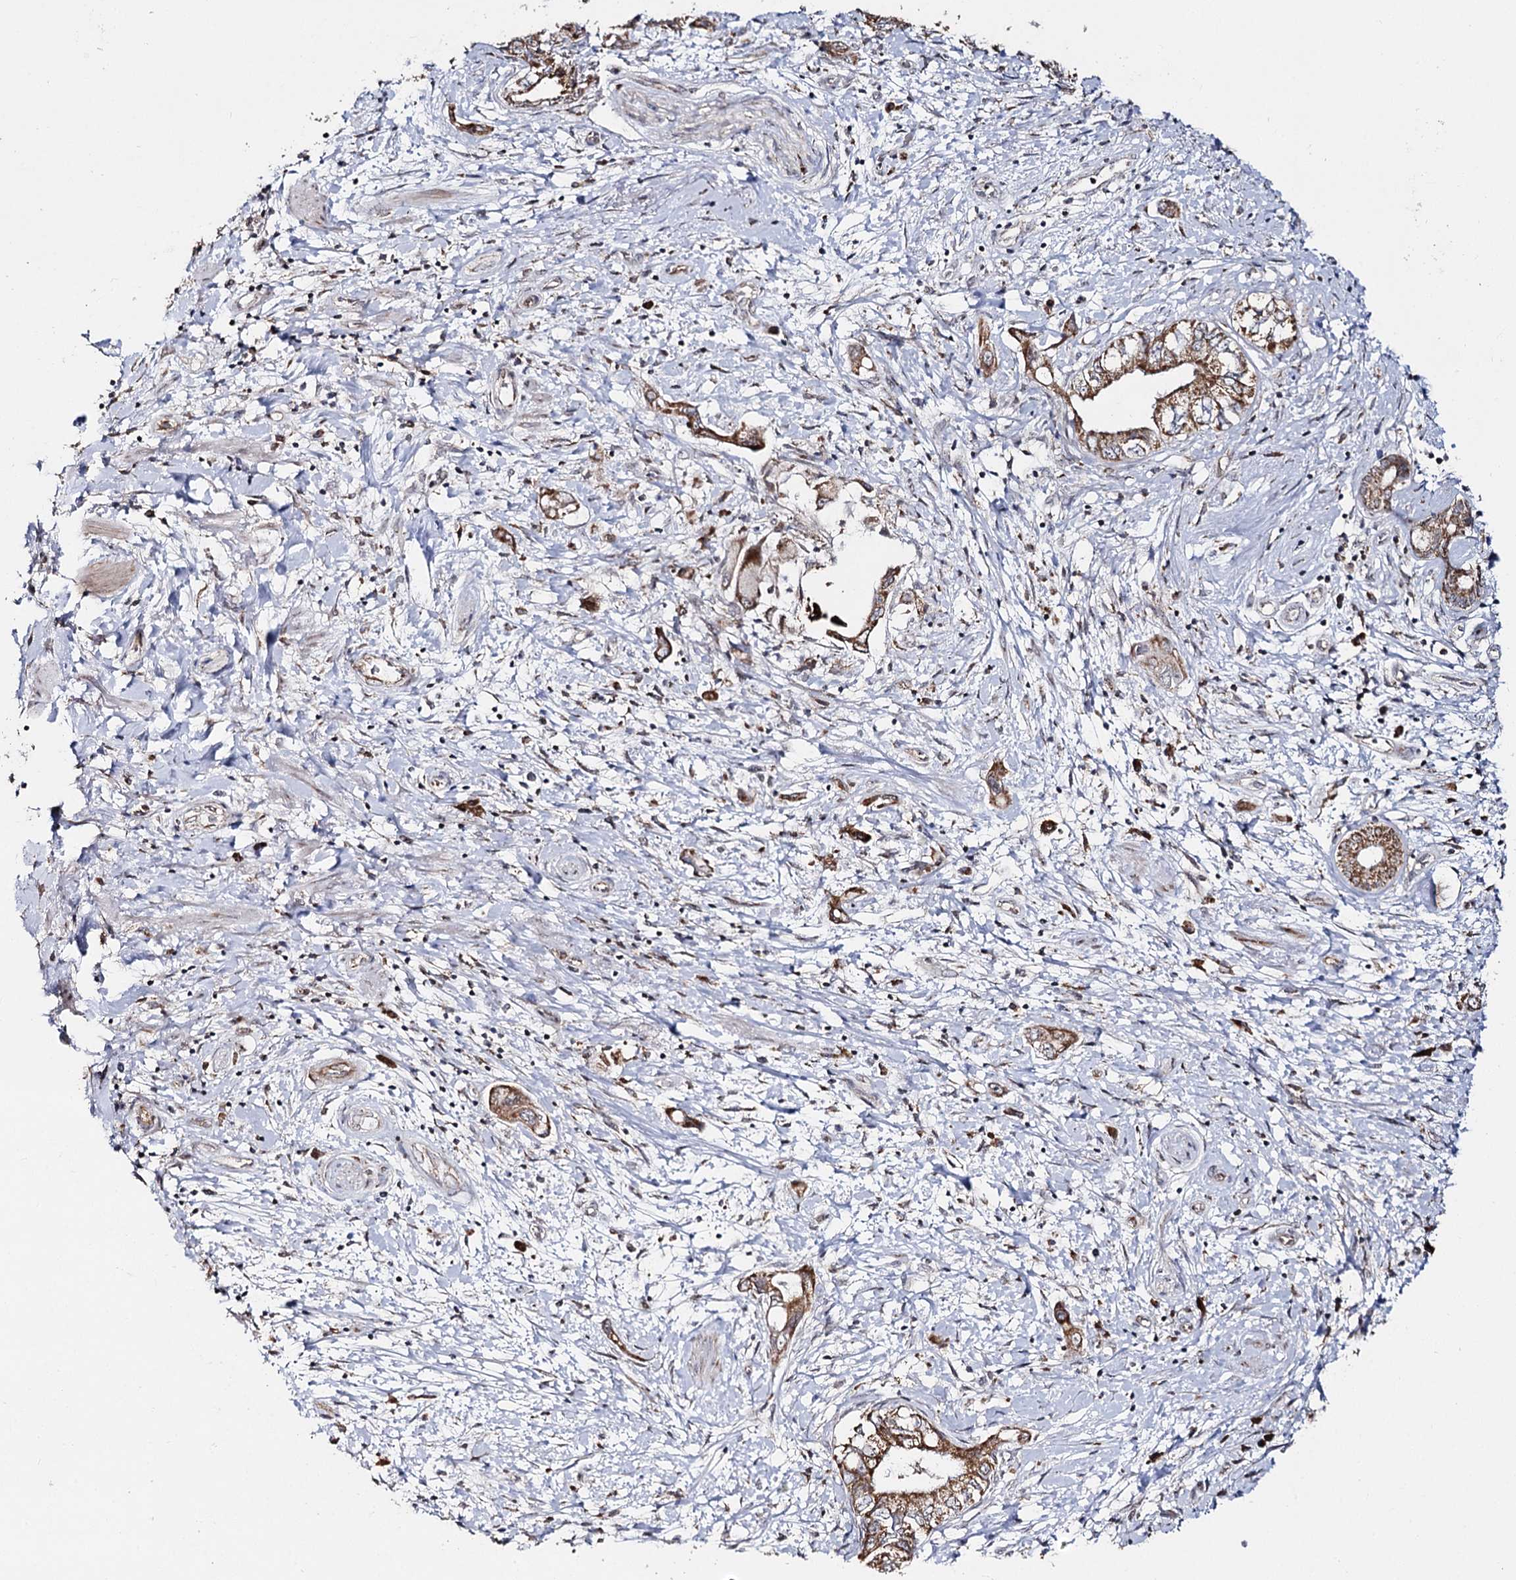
{"staining": {"intensity": "moderate", "quantity": ">75%", "location": "cytoplasmic/membranous"}, "tissue": "pancreatic cancer", "cell_type": "Tumor cells", "image_type": "cancer", "snomed": [{"axis": "morphology", "description": "Adenocarcinoma, NOS"}, {"axis": "topography", "description": "Pancreas"}], "caption": "Immunohistochemistry (IHC) histopathology image of adenocarcinoma (pancreatic) stained for a protein (brown), which reveals medium levels of moderate cytoplasmic/membranous expression in about >75% of tumor cells.", "gene": "CBR4", "patient": {"sex": "female", "age": 73}}